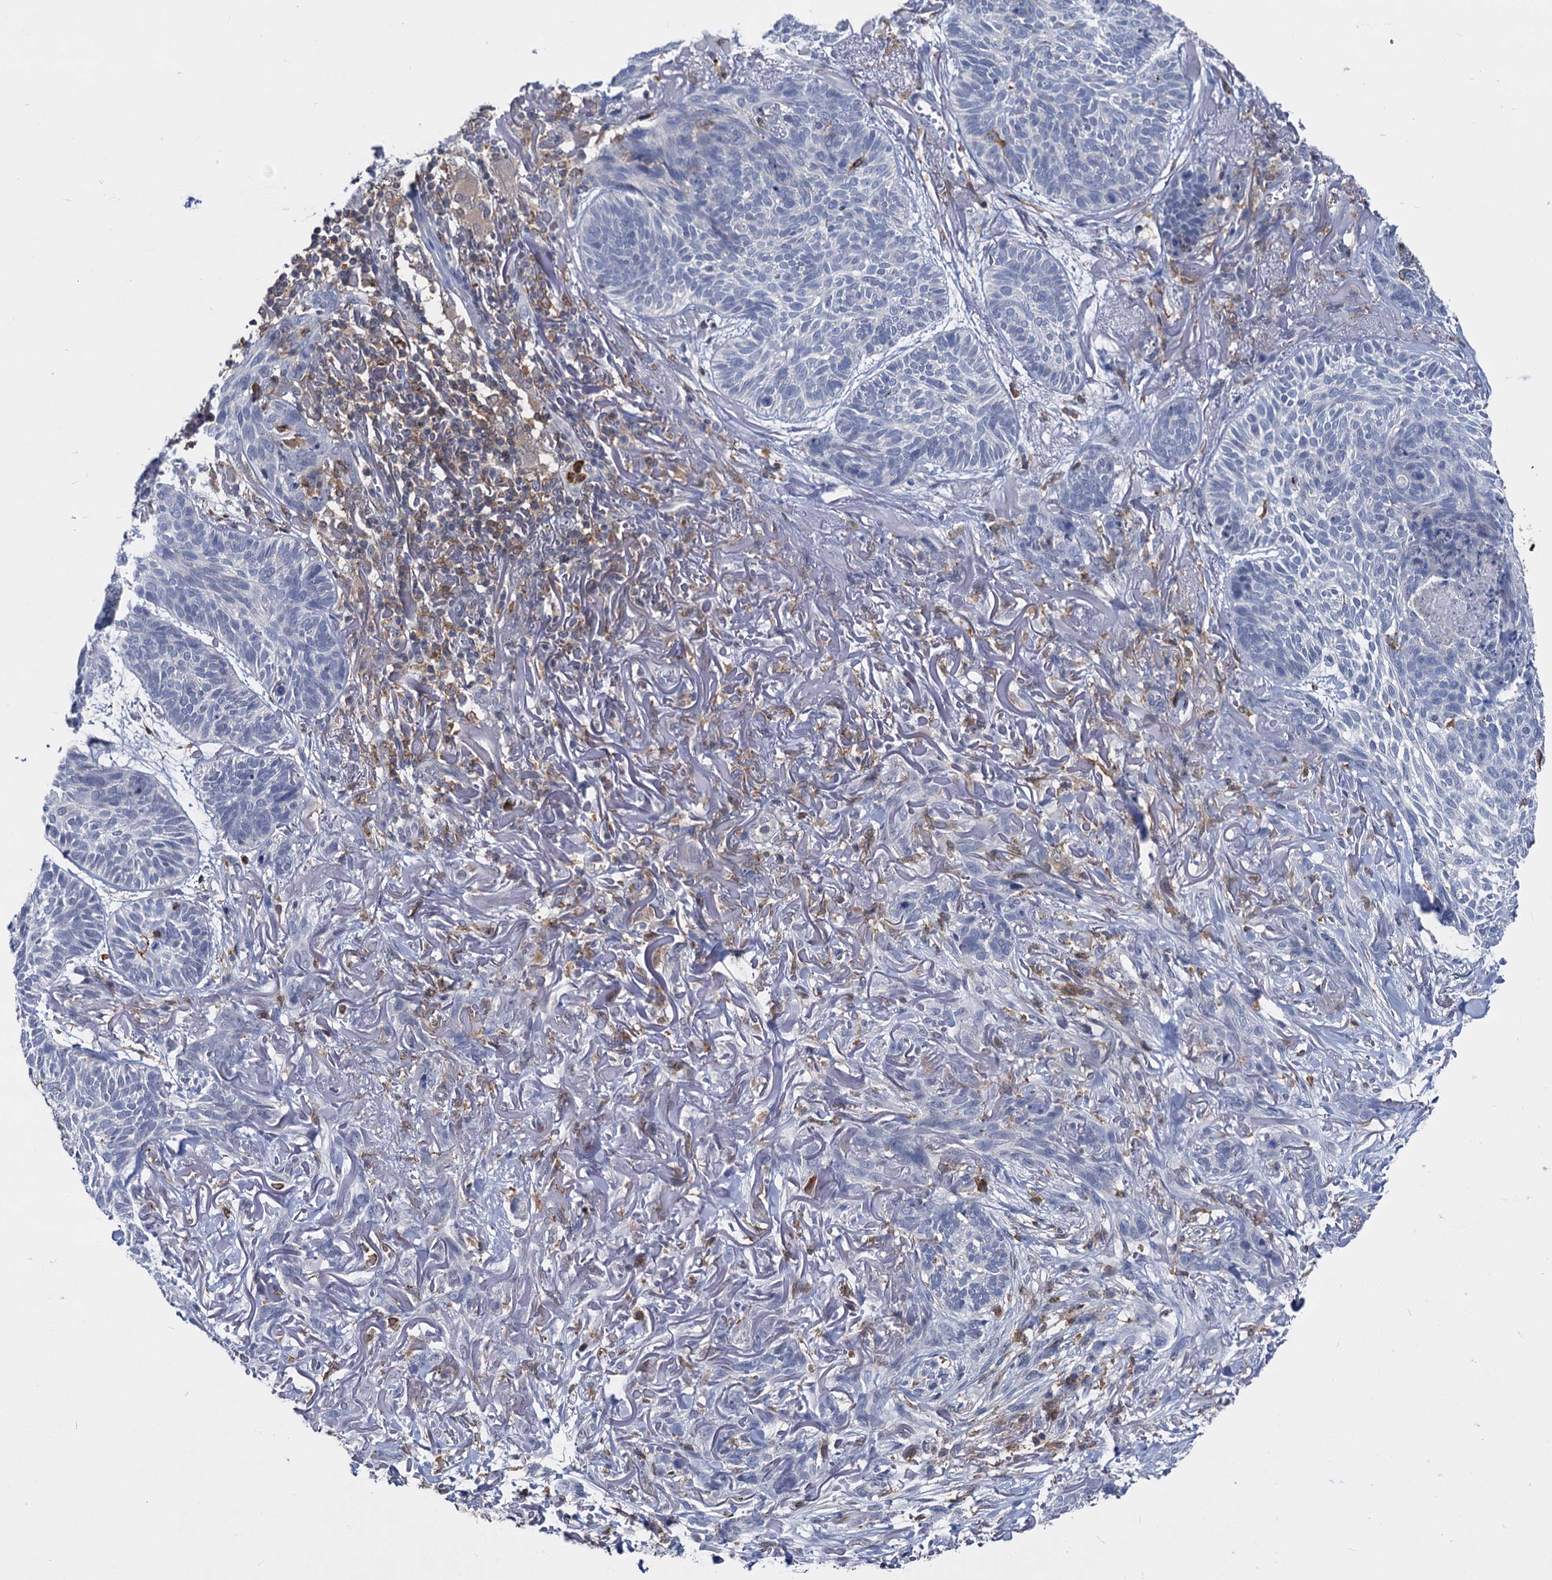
{"staining": {"intensity": "negative", "quantity": "none", "location": "none"}, "tissue": "skin cancer", "cell_type": "Tumor cells", "image_type": "cancer", "snomed": [{"axis": "morphology", "description": "Normal tissue, NOS"}, {"axis": "morphology", "description": "Basal cell carcinoma"}, {"axis": "topography", "description": "Skin"}], "caption": "DAB (3,3'-diaminobenzidine) immunohistochemical staining of skin cancer (basal cell carcinoma) reveals no significant positivity in tumor cells.", "gene": "RHOG", "patient": {"sex": "male", "age": 66}}